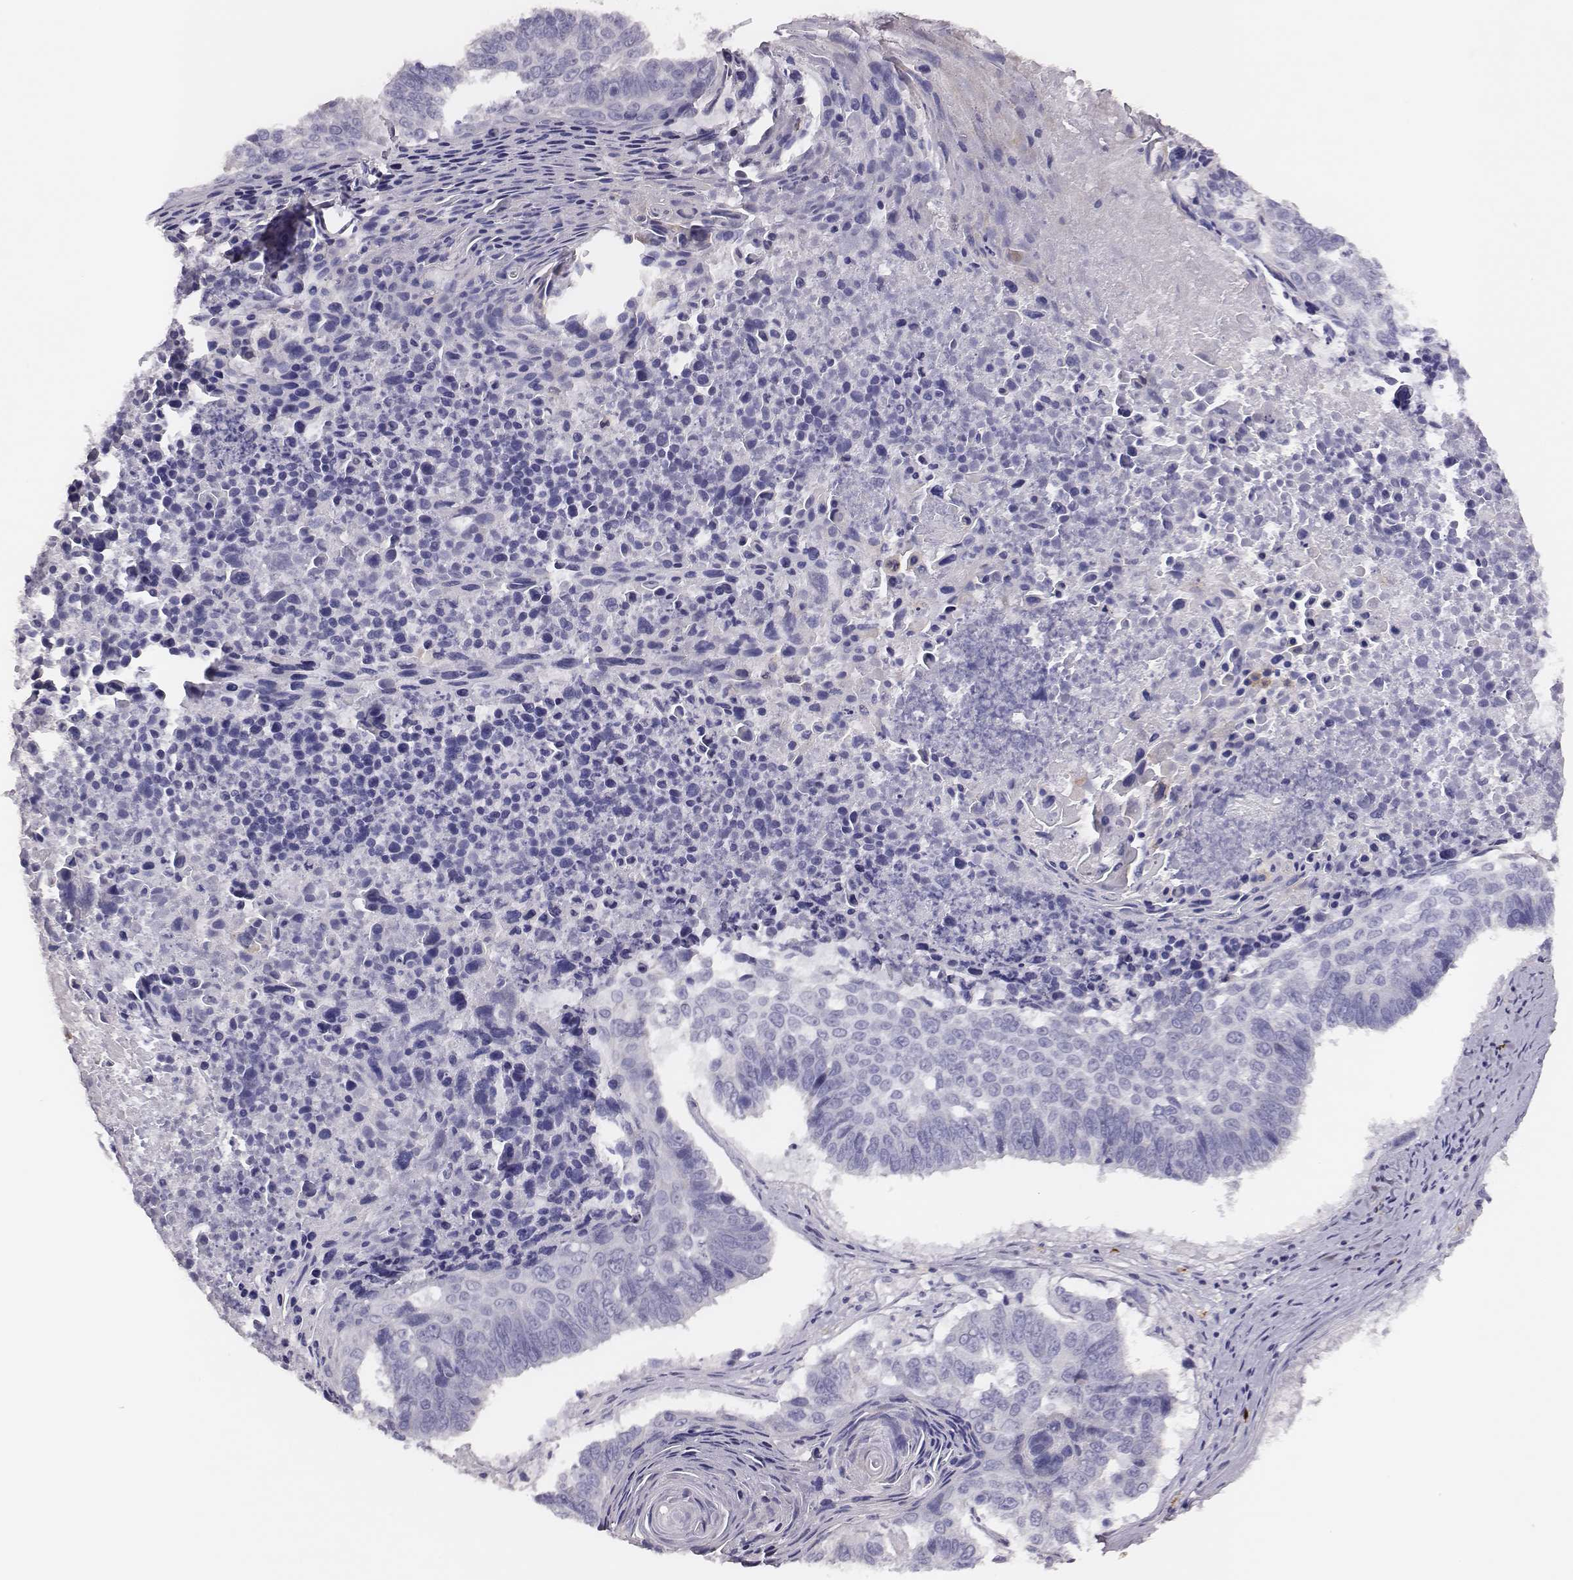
{"staining": {"intensity": "negative", "quantity": "none", "location": "none"}, "tissue": "lung cancer", "cell_type": "Tumor cells", "image_type": "cancer", "snomed": [{"axis": "morphology", "description": "Squamous cell carcinoma, NOS"}, {"axis": "topography", "description": "Lung"}], "caption": "This is a micrograph of immunohistochemistry (IHC) staining of lung cancer (squamous cell carcinoma), which shows no positivity in tumor cells. (DAB (3,3'-diaminobenzidine) immunohistochemistry visualized using brightfield microscopy, high magnification).", "gene": "P2RY10", "patient": {"sex": "male", "age": 73}}